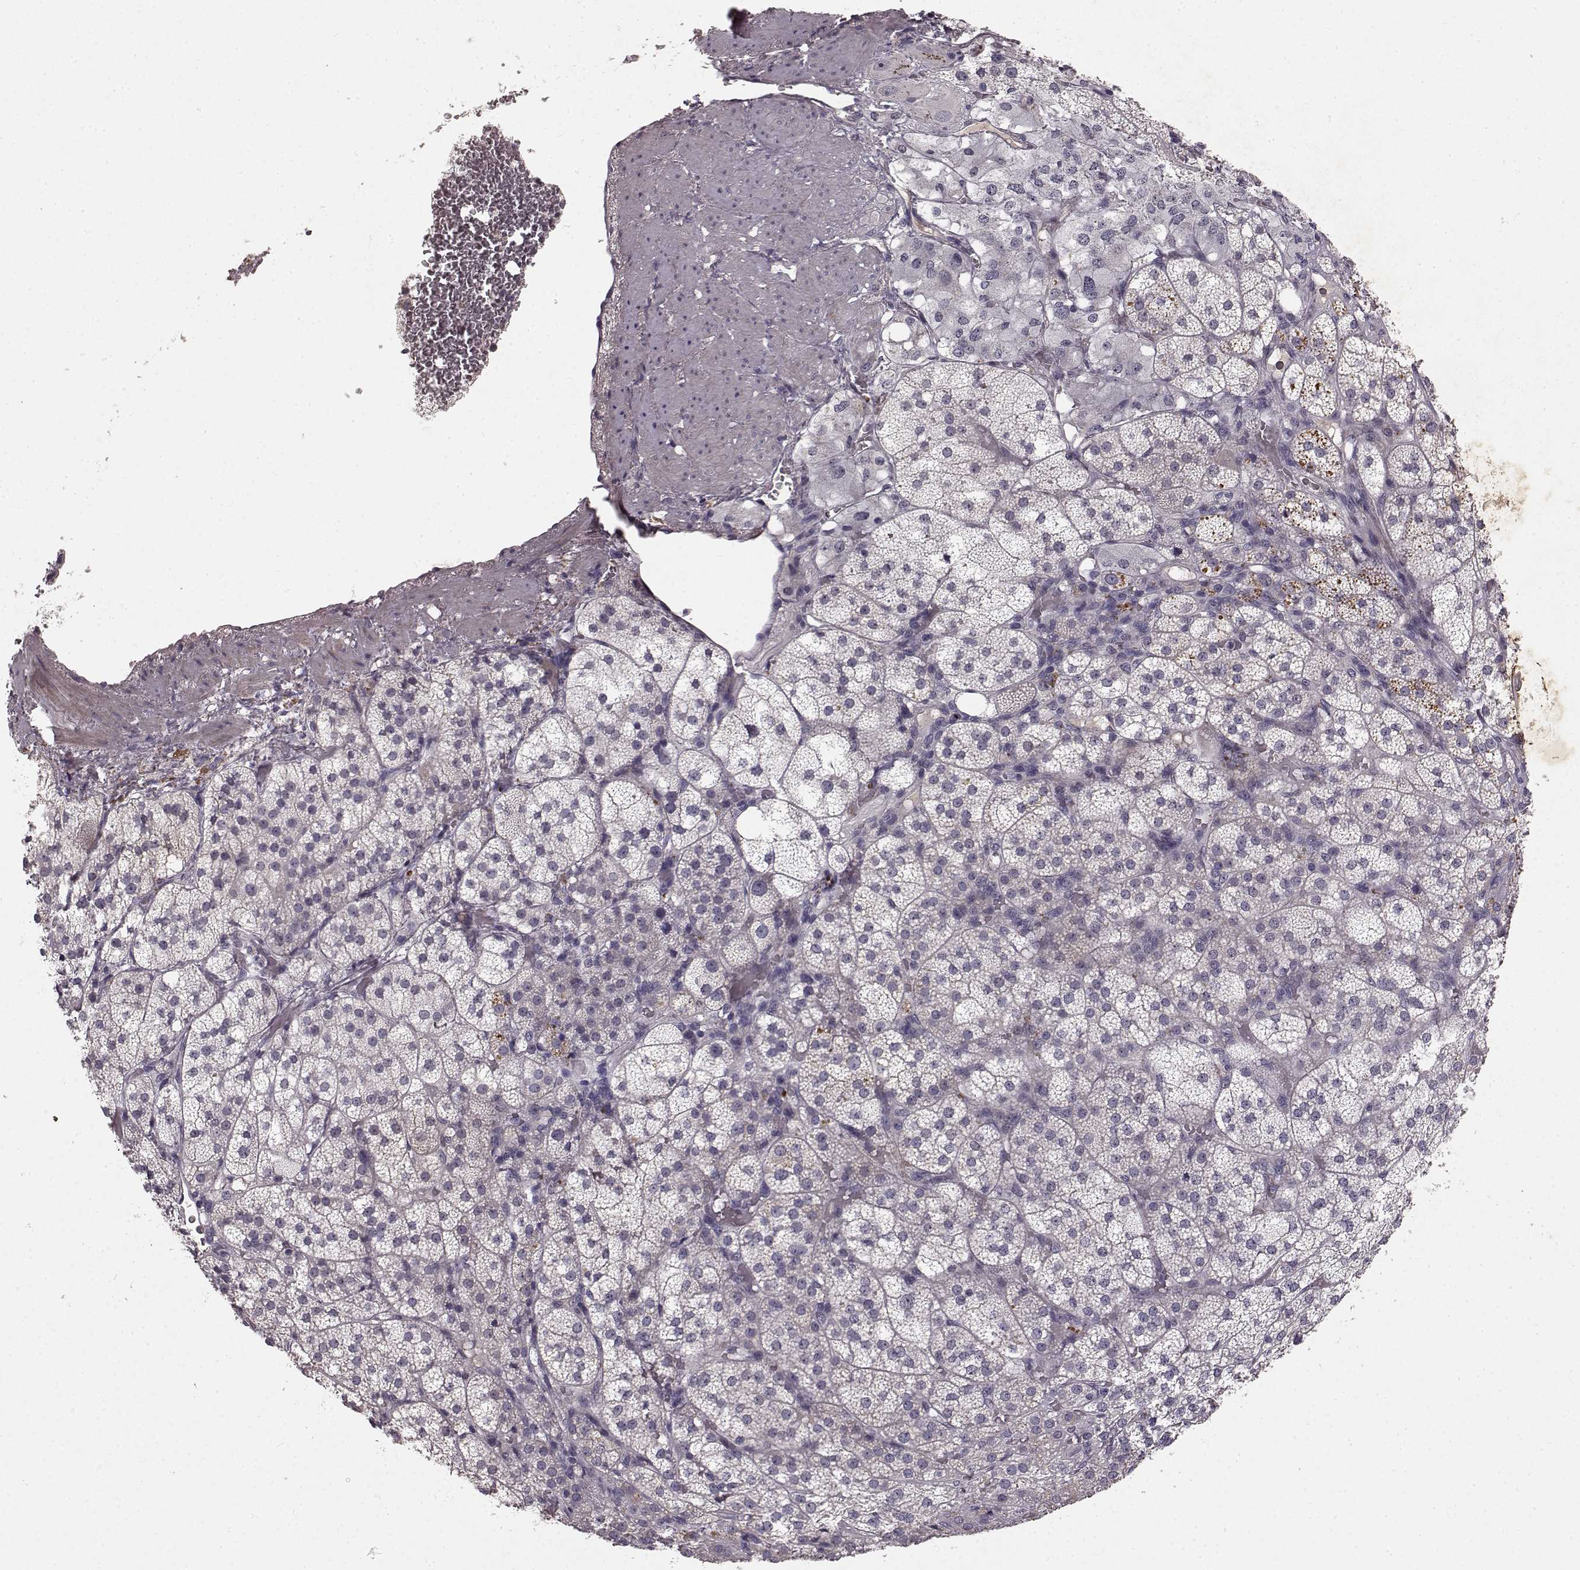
{"staining": {"intensity": "weak", "quantity": "<25%", "location": "cytoplasmic/membranous"}, "tissue": "adrenal gland", "cell_type": "Glandular cells", "image_type": "normal", "snomed": [{"axis": "morphology", "description": "Normal tissue, NOS"}, {"axis": "topography", "description": "Adrenal gland"}], "caption": "The immunohistochemistry histopathology image has no significant positivity in glandular cells of adrenal gland. Brightfield microscopy of immunohistochemistry stained with DAB (brown) and hematoxylin (blue), captured at high magnification.", "gene": "SLC22A18", "patient": {"sex": "female", "age": 60}}